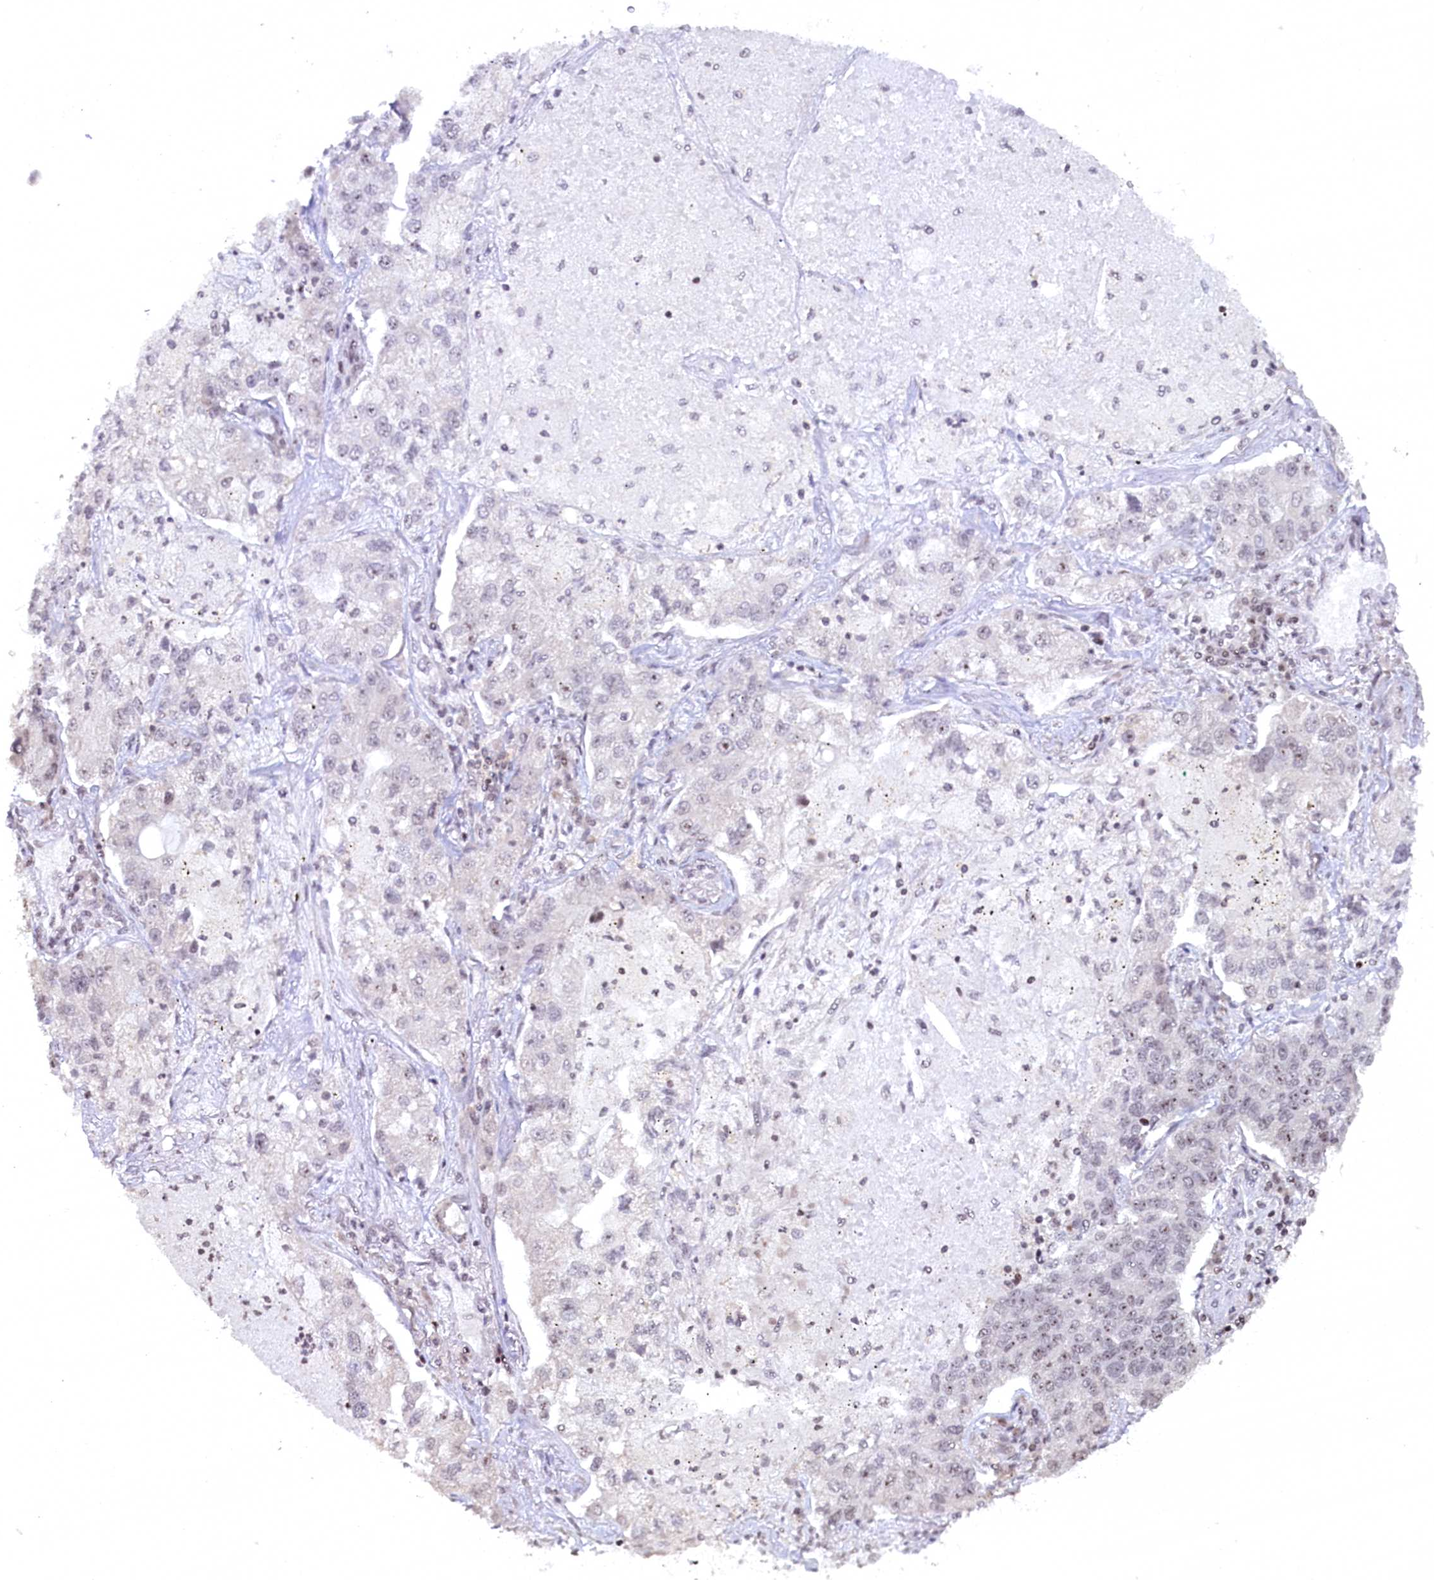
{"staining": {"intensity": "negative", "quantity": "none", "location": "none"}, "tissue": "lung cancer", "cell_type": "Tumor cells", "image_type": "cancer", "snomed": [{"axis": "morphology", "description": "Adenocarcinoma, NOS"}, {"axis": "topography", "description": "Lung"}], "caption": "IHC photomicrograph of neoplastic tissue: lung cancer (adenocarcinoma) stained with DAB exhibits no significant protein expression in tumor cells. Nuclei are stained in blue.", "gene": "FYB1", "patient": {"sex": "male", "age": 49}}